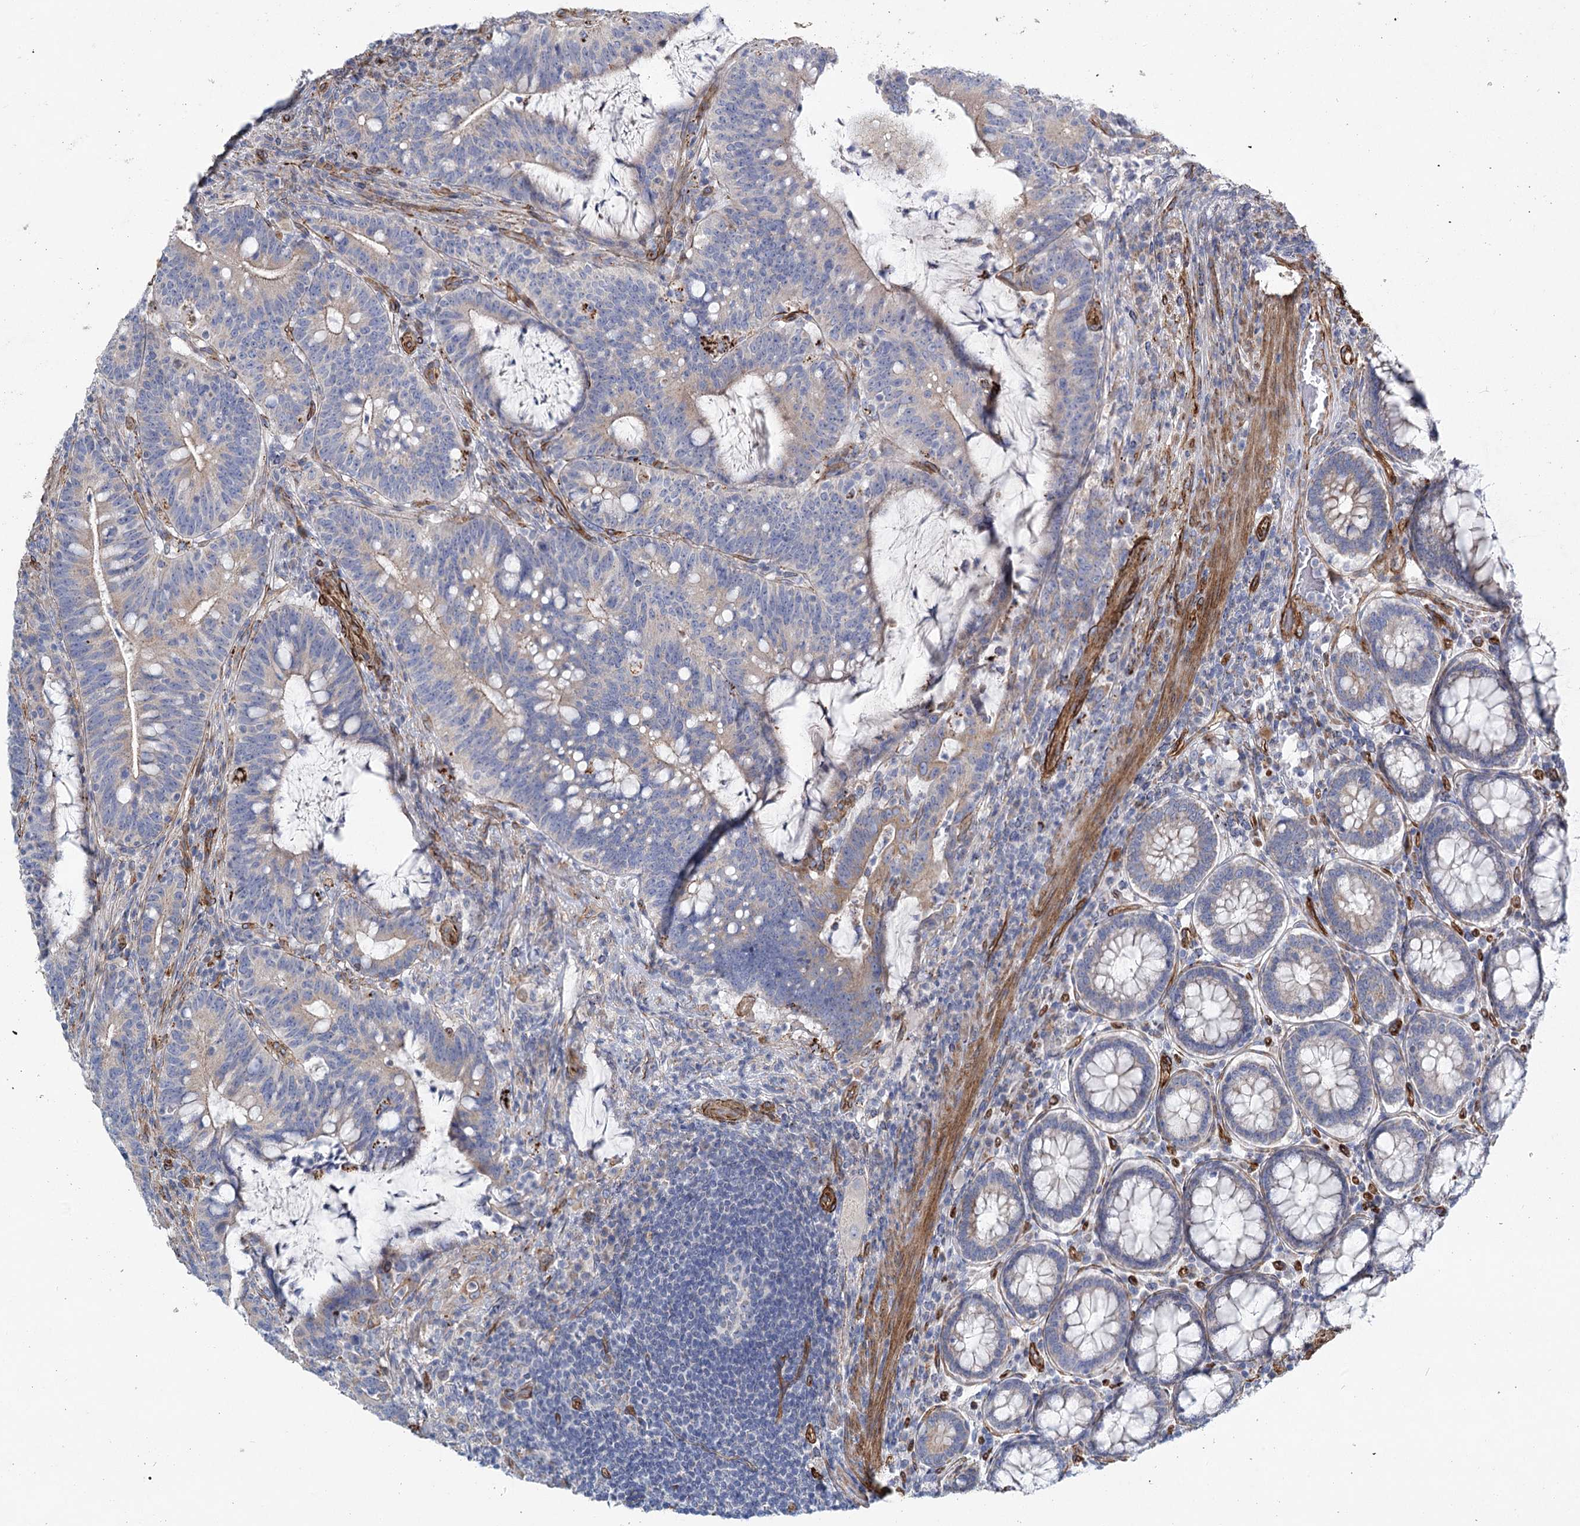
{"staining": {"intensity": "negative", "quantity": "none", "location": "none"}, "tissue": "colorectal cancer", "cell_type": "Tumor cells", "image_type": "cancer", "snomed": [{"axis": "morphology", "description": "Adenocarcinoma, NOS"}, {"axis": "topography", "description": "Colon"}], "caption": "IHC photomicrograph of human adenocarcinoma (colorectal) stained for a protein (brown), which reveals no expression in tumor cells. (DAB (3,3'-diaminobenzidine) IHC visualized using brightfield microscopy, high magnification).", "gene": "TMEM164", "patient": {"sex": "female", "age": 66}}